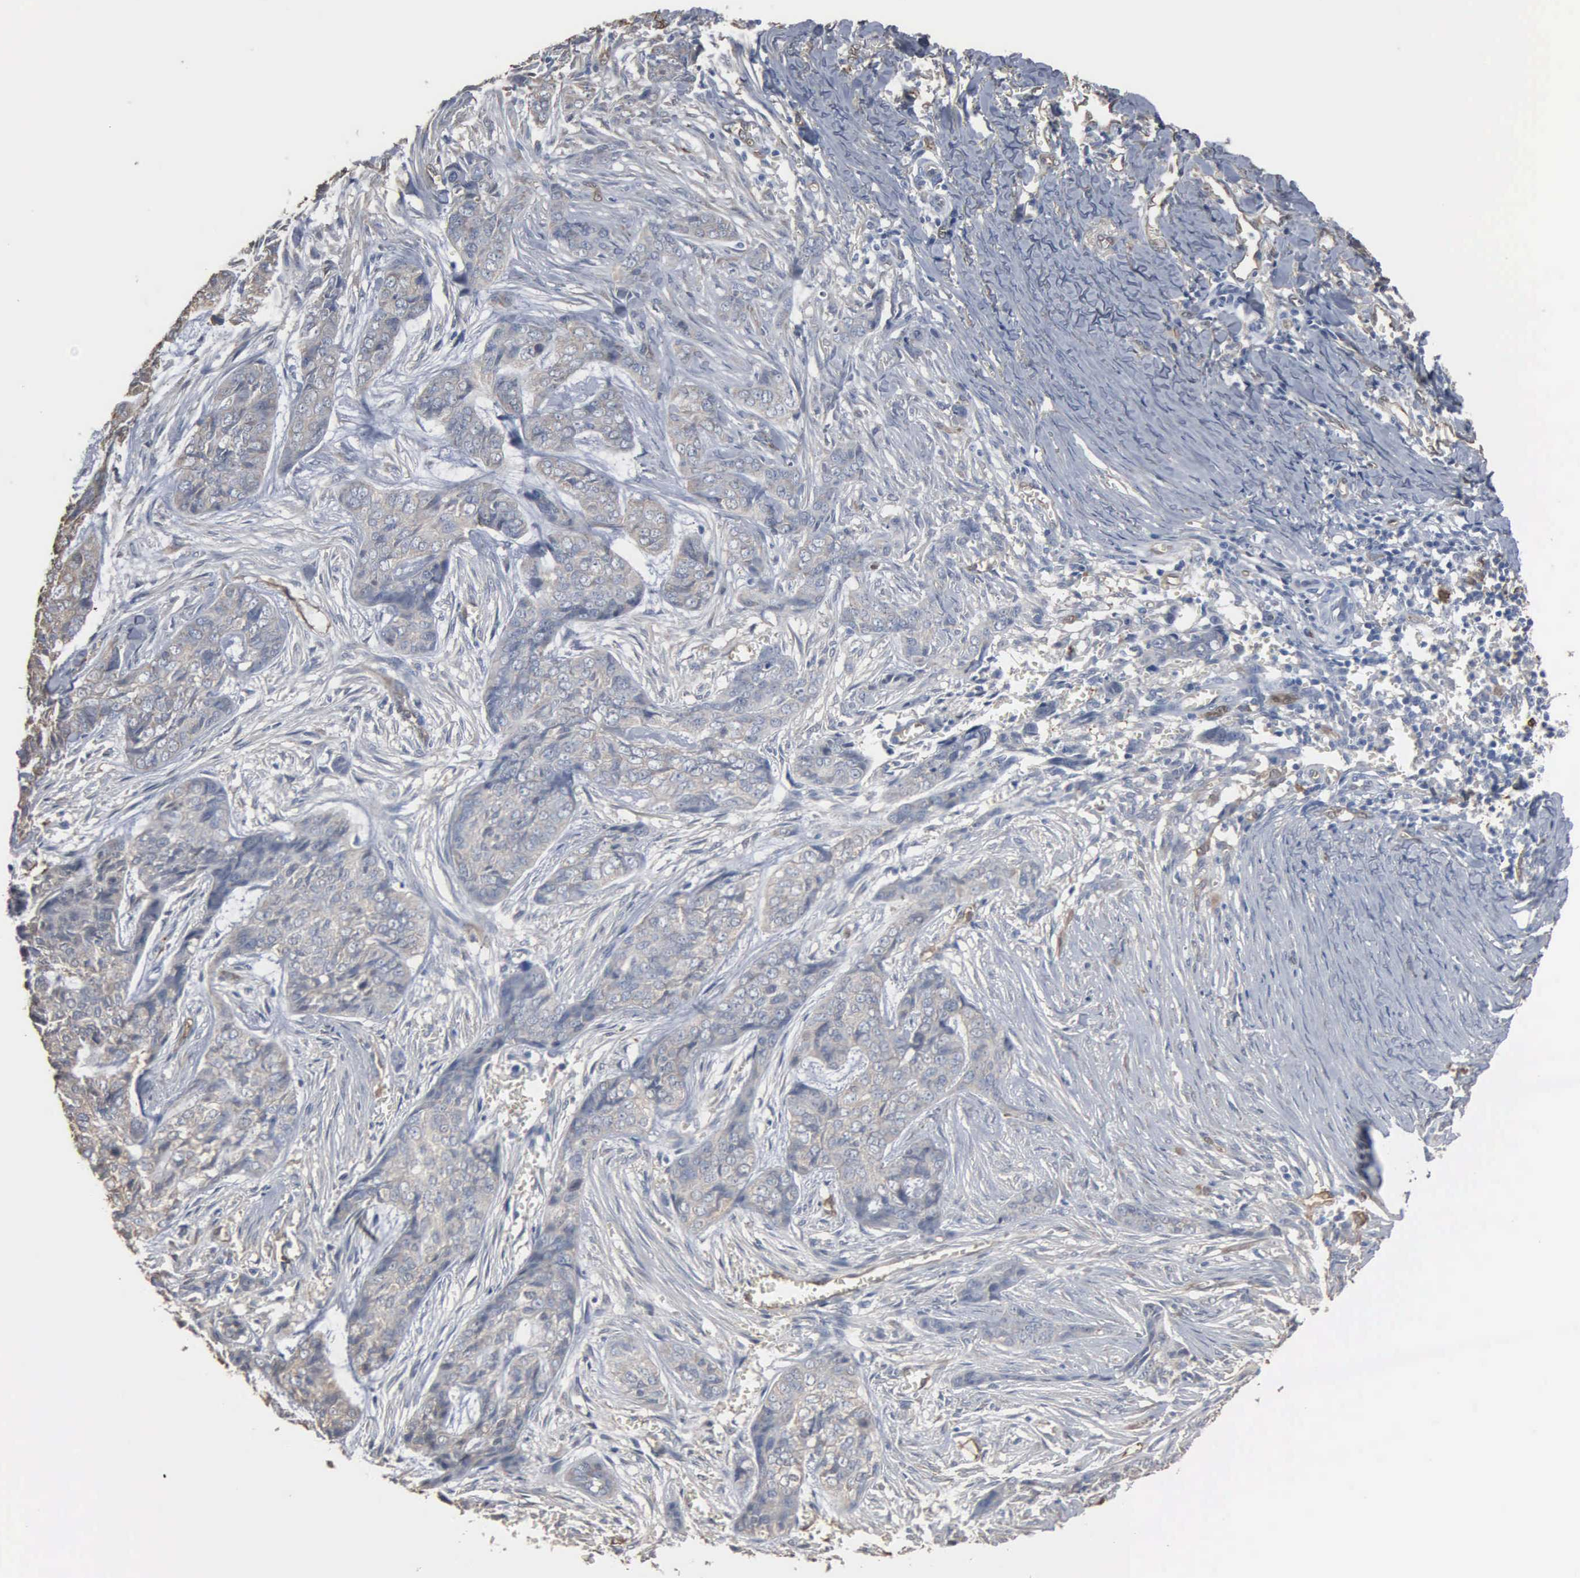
{"staining": {"intensity": "negative", "quantity": "none", "location": "none"}, "tissue": "skin cancer", "cell_type": "Tumor cells", "image_type": "cancer", "snomed": [{"axis": "morphology", "description": "Normal tissue, NOS"}, {"axis": "morphology", "description": "Basal cell carcinoma"}, {"axis": "topography", "description": "Skin"}], "caption": "High magnification brightfield microscopy of skin cancer stained with DAB (3,3'-diaminobenzidine) (brown) and counterstained with hematoxylin (blue): tumor cells show no significant expression. The staining is performed using DAB (3,3'-diaminobenzidine) brown chromogen with nuclei counter-stained in using hematoxylin.", "gene": "FSCN1", "patient": {"sex": "female", "age": 65}}